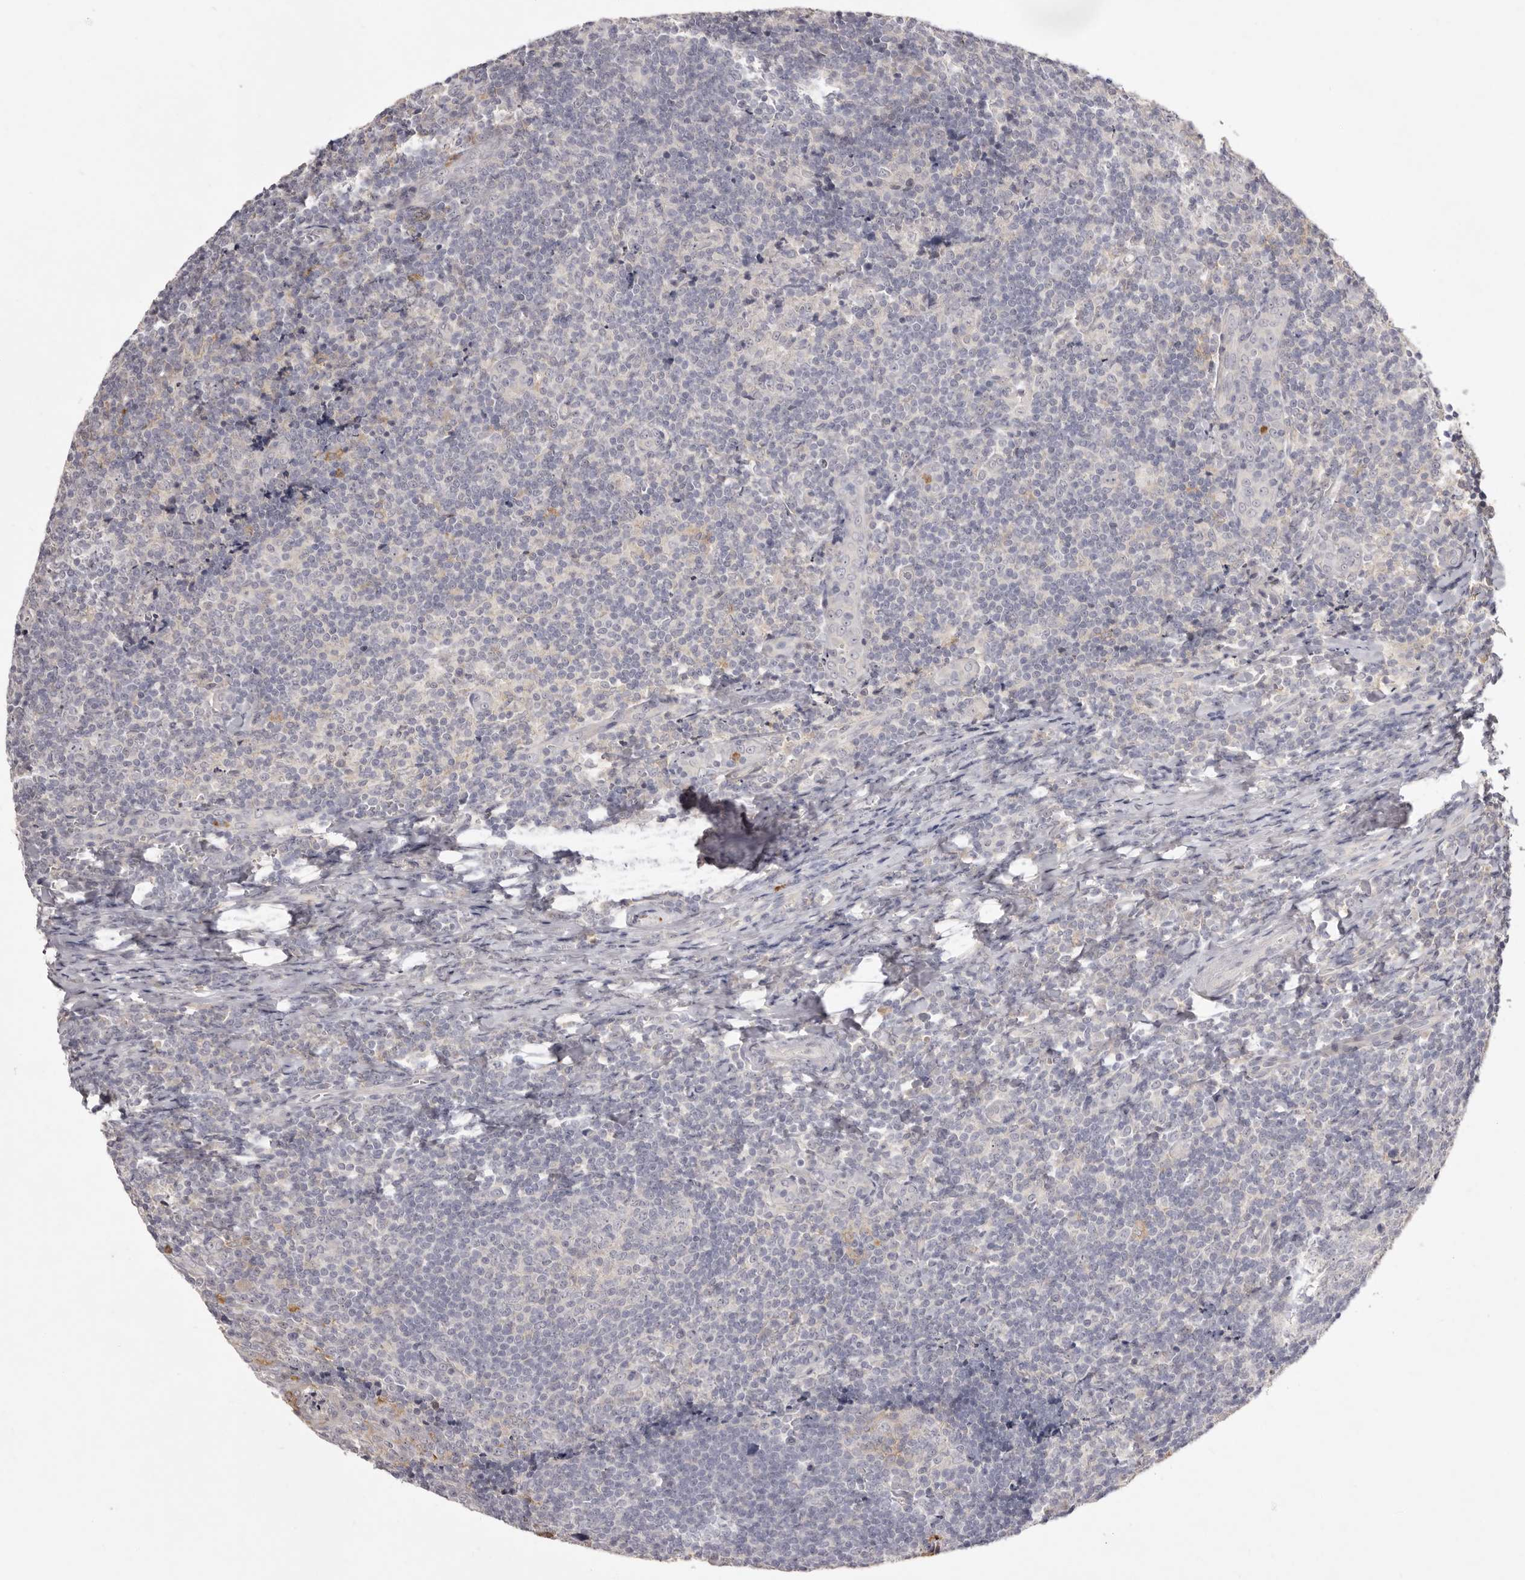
{"staining": {"intensity": "negative", "quantity": "none", "location": "none"}, "tissue": "tonsil", "cell_type": "Germinal center cells", "image_type": "normal", "snomed": [{"axis": "morphology", "description": "Normal tissue, NOS"}, {"axis": "topography", "description": "Tonsil"}], "caption": "Immunohistochemistry (IHC) micrograph of normal tonsil: human tonsil stained with DAB exhibits no significant protein expression in germinal center cells.", "gene": "GPR84", "patient": {"sex": "male", "age": 37}}